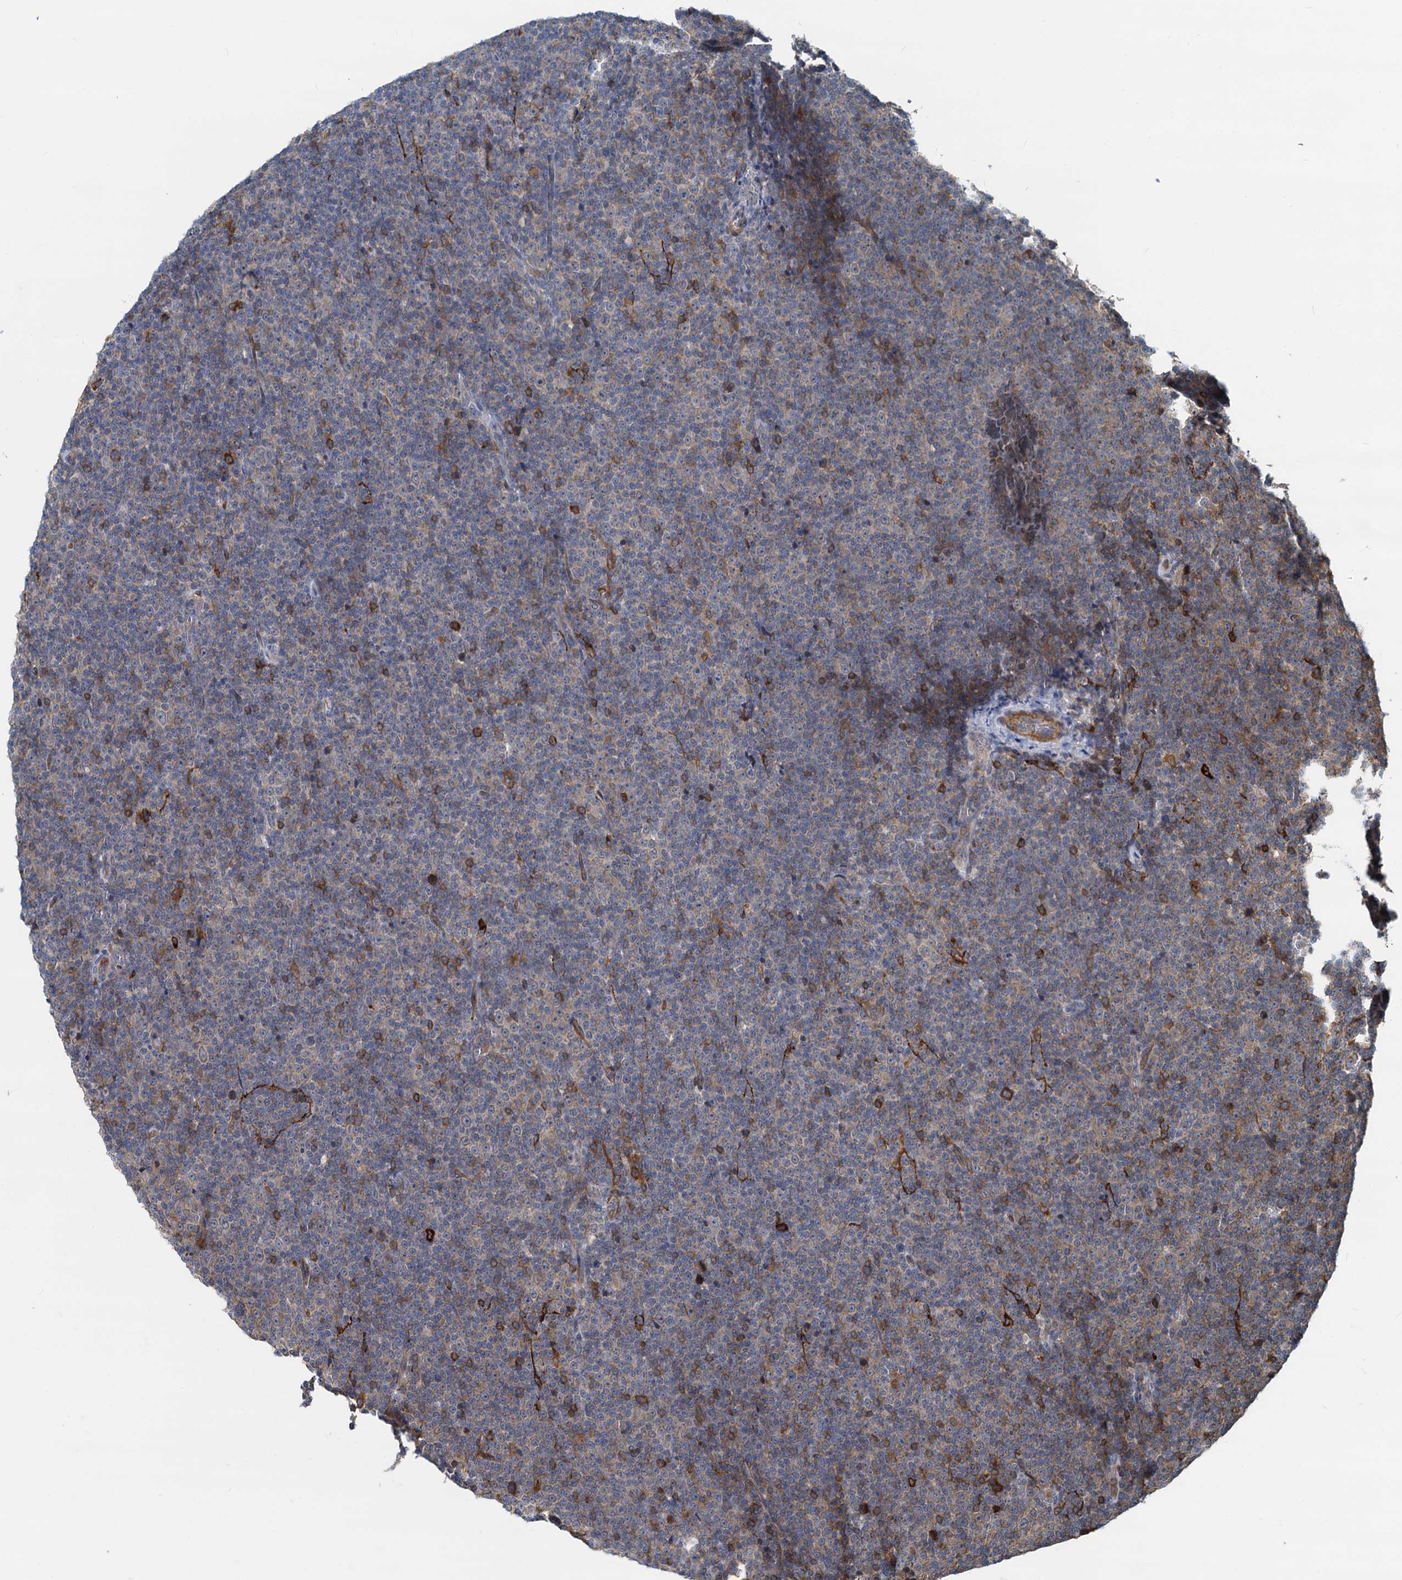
{"staining": {"intensity": "negative", "quantity": "none", "location": "none"}, "tissue": "lymphoma", "cell_type": "Tumor cells", "image_type": "cancer", "snomed": [{"axis": "morphology", "description": "Malignant lymphoma, non-Hodgkin's type, Low grade"}, {"axis": "topography", "description": "Lymph node"}], "caption": "Immunohistochemical staining of human low-grade malignant lymphoma, non-Hodgkin's type shows no significant expression in tumor cells.", "gene": "LNX2", "patient": {"sex": "female", "age": 67}}